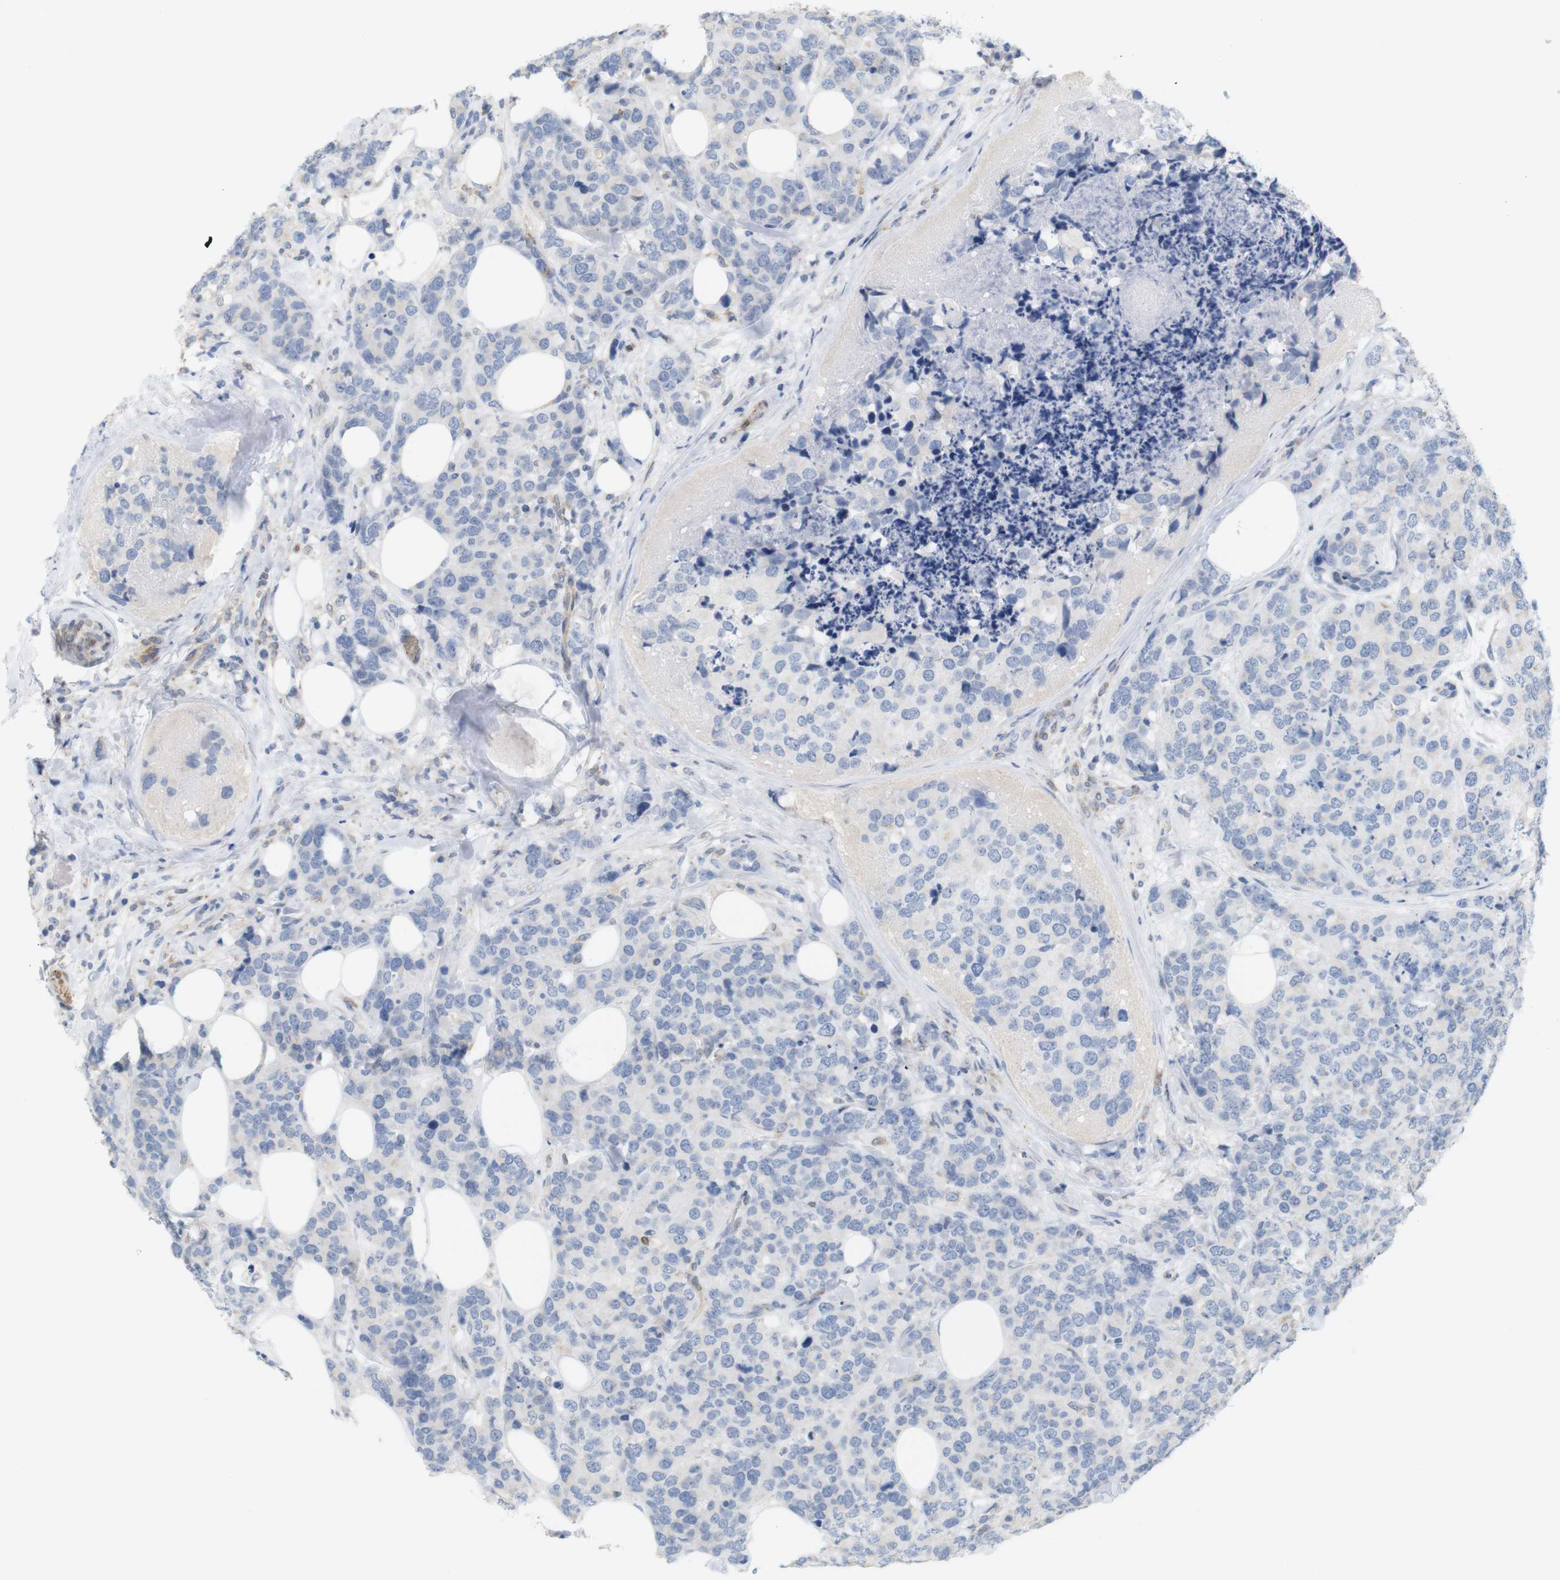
{"staining": {"intensity": "negative", "quantity": "none", "location": "none"}, "tissue": "breast cancer", "cell_type": "Tumor cells", "image_type": "cancer", "snomed": [{"axis": "morphology", "description": "Lobular carcinoma"}, {"axis": "topography", "description": "Breast"}], "caption": "The photomicrograph reveals no significant expression in tumor cells of breast cancer (lobular carcinoma). (DAB (3,3'-diaminobenzidine) immunohistochemistry, high magnification).", "gene": "ITPR1", "patient": {"sex": "female", "age": 59}}